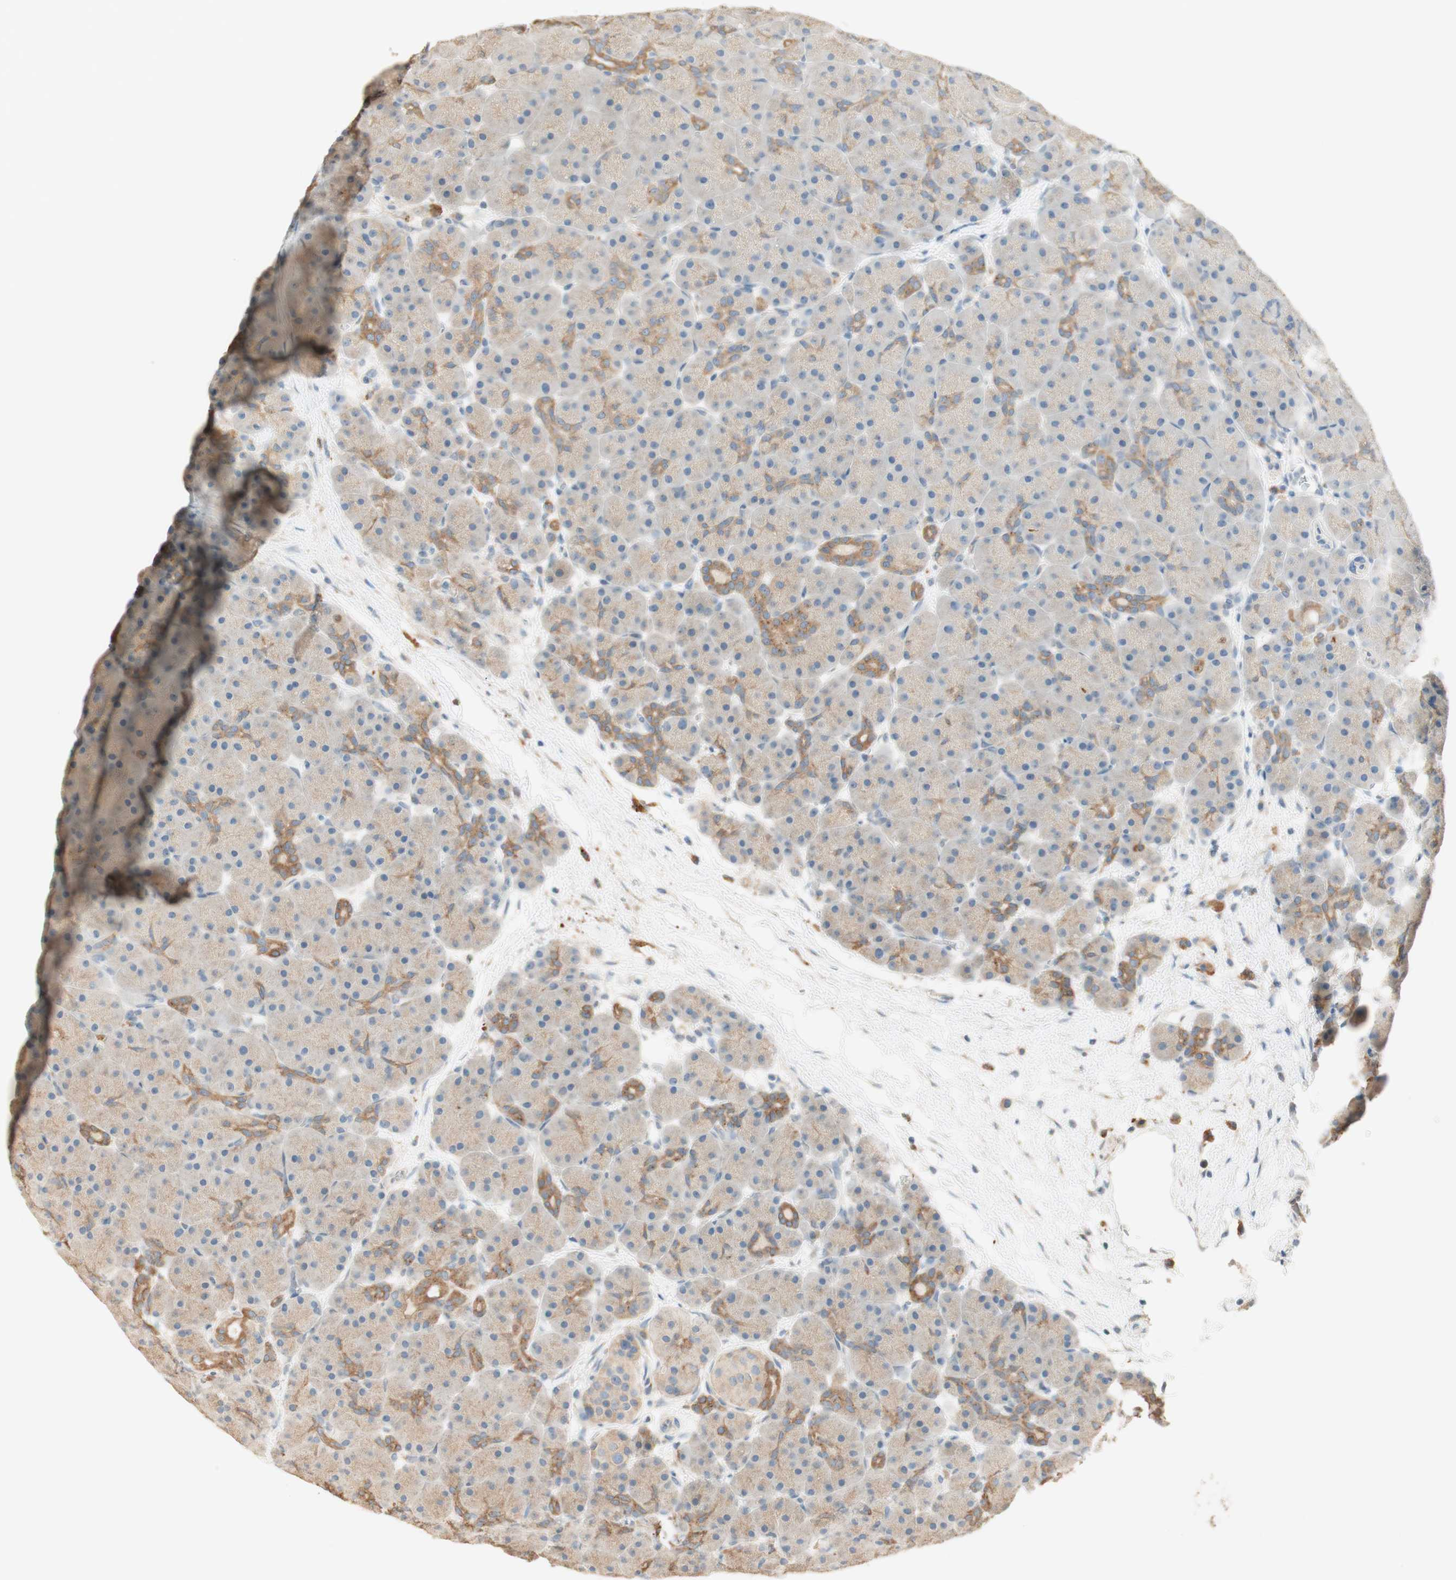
{"staining": {"intensity": "weak", "quantity": ">75%", "location": "cytoplasmic/membranous"}, "tissue": "pancreas", "cell_type": "Exocrine glandular cells", "image_type": "normal", "snomed": [{"axis": "morphology", "description": "Normal tissue, NOS"}, {"axis": "topography", "description": "Pancreas"}], "caption": "Human pancreas stained for a protein (brown) reveals weak cytoplasmic/membranous positive expression in about >75% of exocrine glandular cells.", "gene": "CLCN2", "patient": {"sex": "male", "age": 66}}